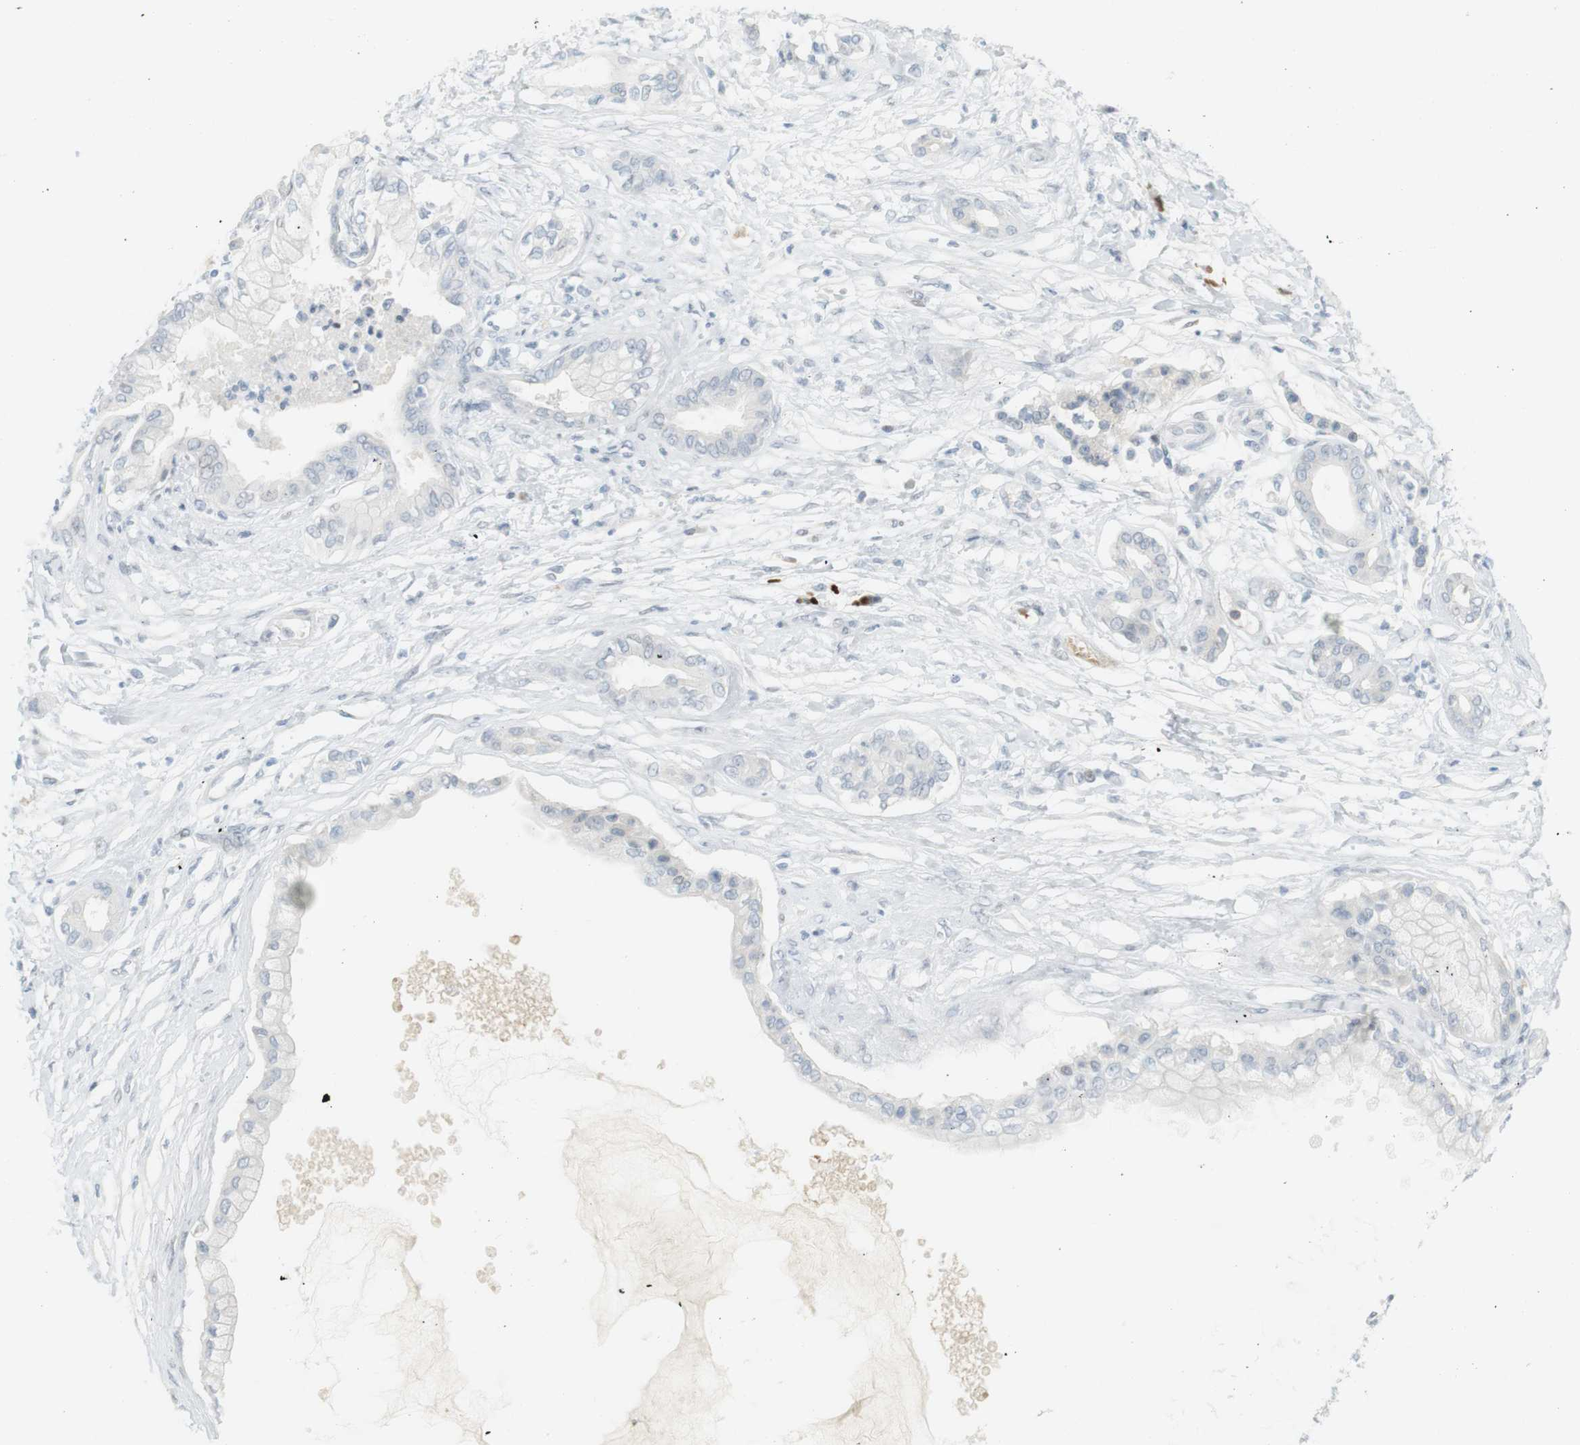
{"staining": {"intensity": "negative", "quantity": "none", "location": "none"}, "tissue": "pancreatic cancer", "cell_type": "Tumor cells", "image_type": "cancer", "snomed": [{"axis": "morphology", "description": "Adenocarcinoma, NOS"}, {"axis": "topography", "description": "Pancreas"}], "caption": "Immunohistochemistry micrograph of human pancreatic adenocarcinoma stained for a protein (brown), which demonstrates no staining in tumor cells. (Brightfield microscopy of DAB immunohistochemistry at high magnification).", "gene": "DMC1", "patient": {"sex": "male", "age": 56}}